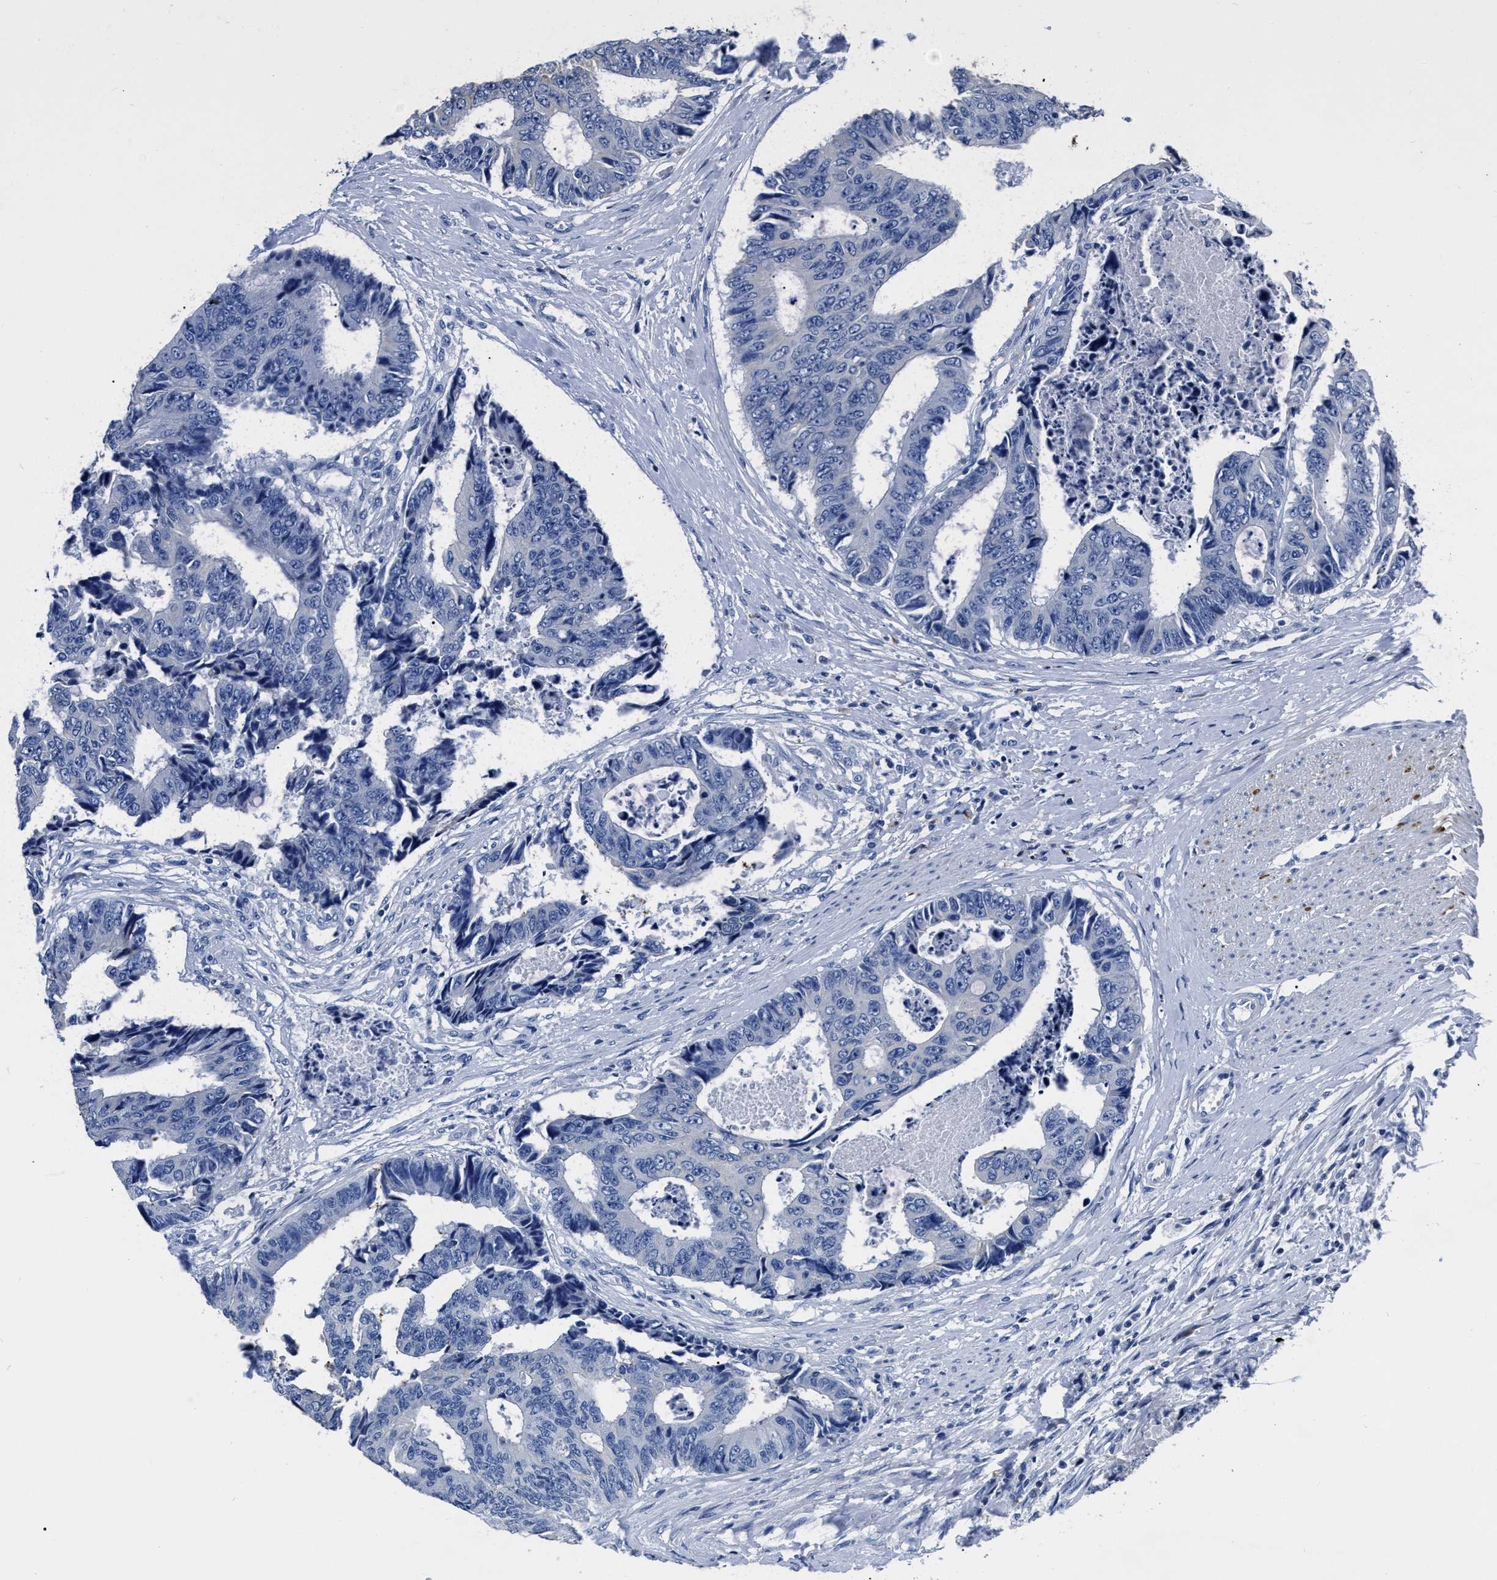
{"staining": {"intensity": "negative", "quantity": "none", "location": "none"}, "tissue": "colorectal cancer", "cell_type": "Tumor cells", "image_type": "cancer", "snomed": [{"axis": "morphology", "description": "Adenocarcinoma, NOS"}, {"axis": "topography", "description": "Rectum"}], "caption": "Protein analysis of colorectal adenocarcinoma displays no significant expression in tumor cells.", "gene": "MOV10L1", "patient": {"sex": "male", "age": 84}}